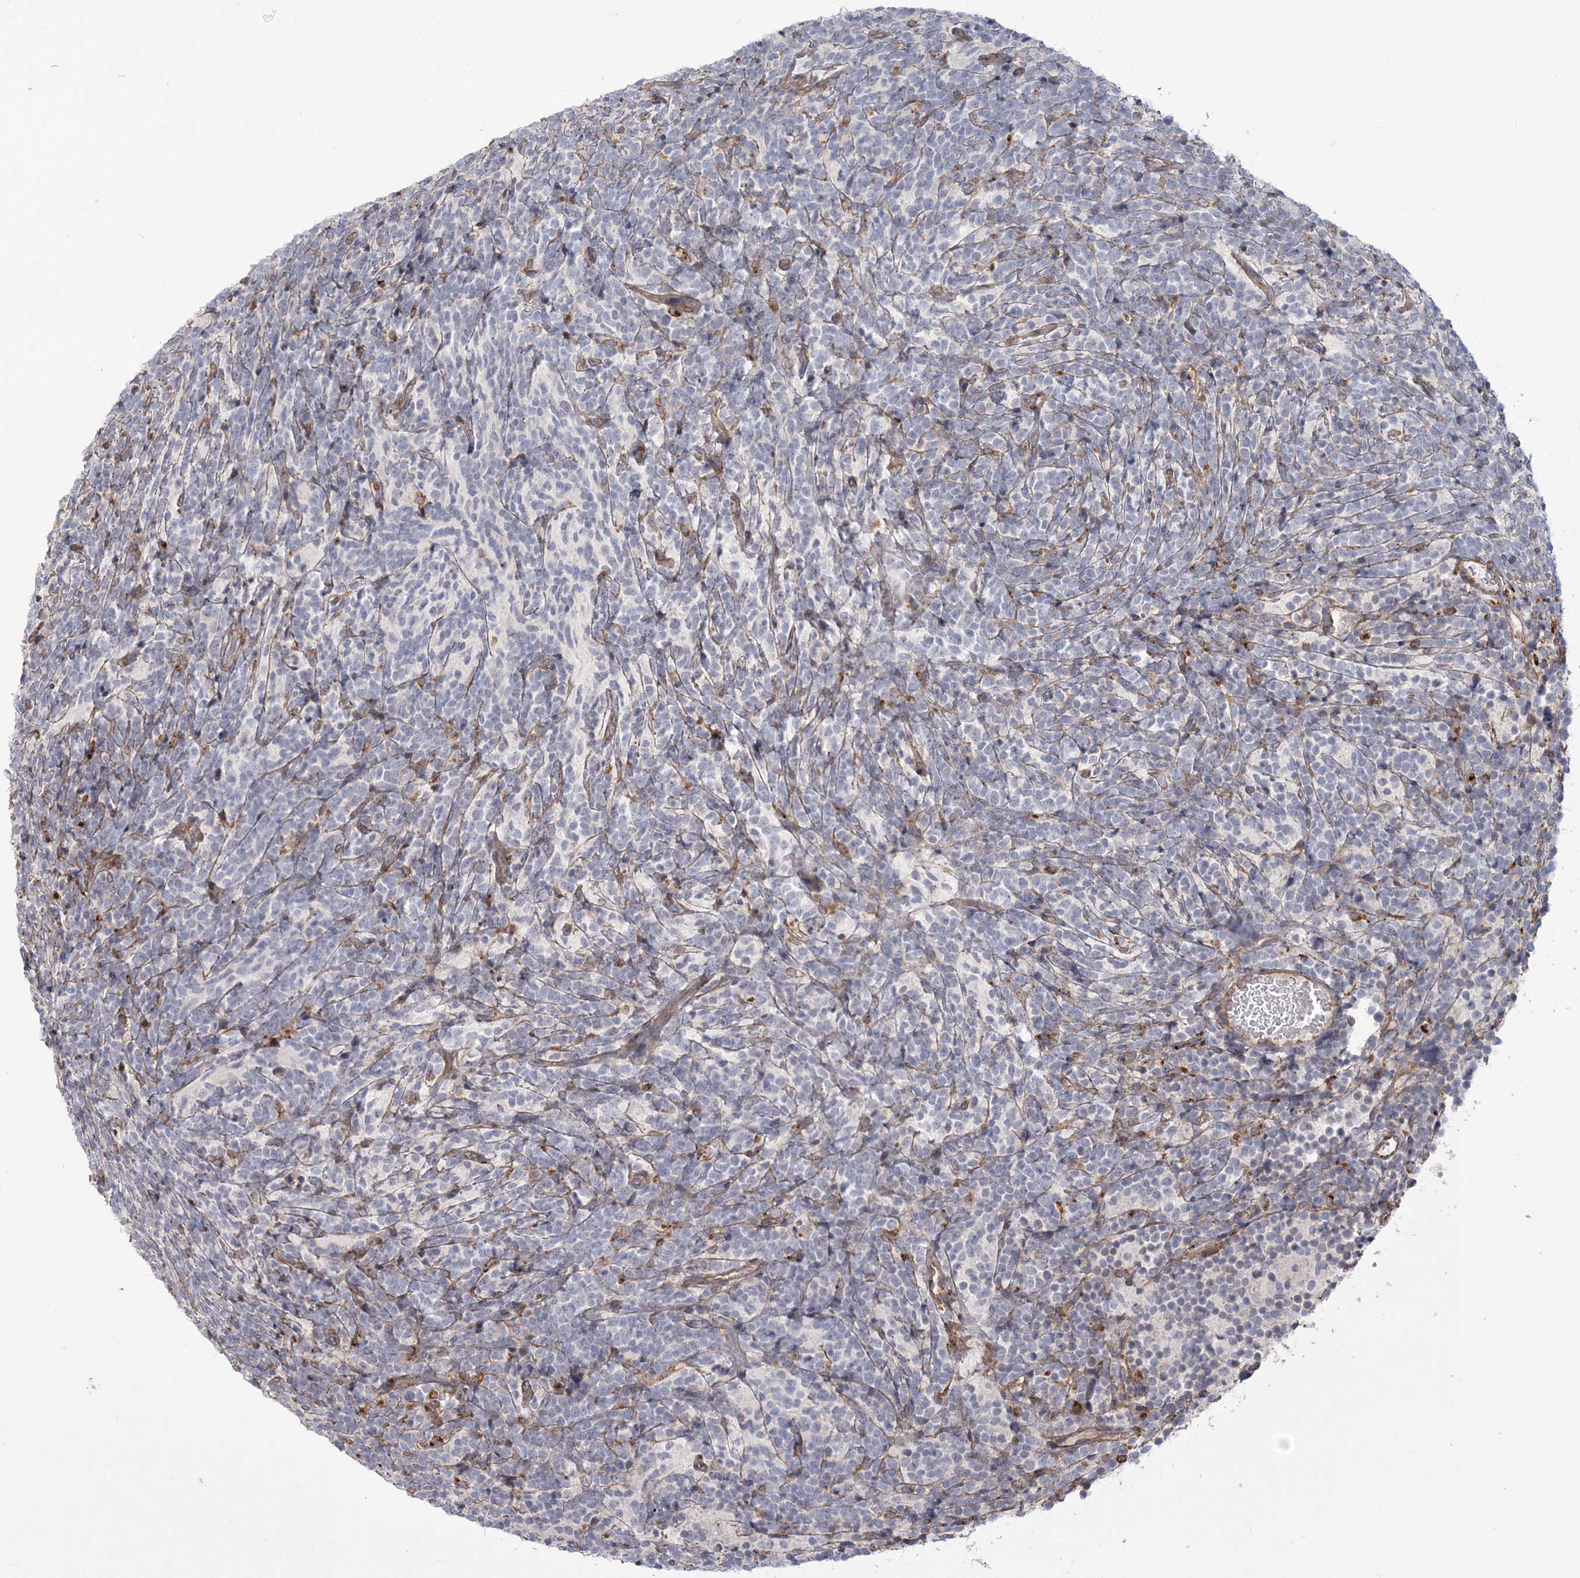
{"staining": {"intensity": "negative", "quantity": "none", "location": "none"}, "tissue": "glioma", "cell_type": "Tumor cells", "image_type": "cancer", "snomed": [{"axis": "morphology", "description": "Glioma, malignant, Low grade"}, {"axis": "topography", "description": "Brain"}], "caption": "Immunohistochemistry of malignant low-grade glioma demonstrates no staining in tumor cells.", "gene": "ZNF821", "patient": {"sex": "female", "age": 1}}